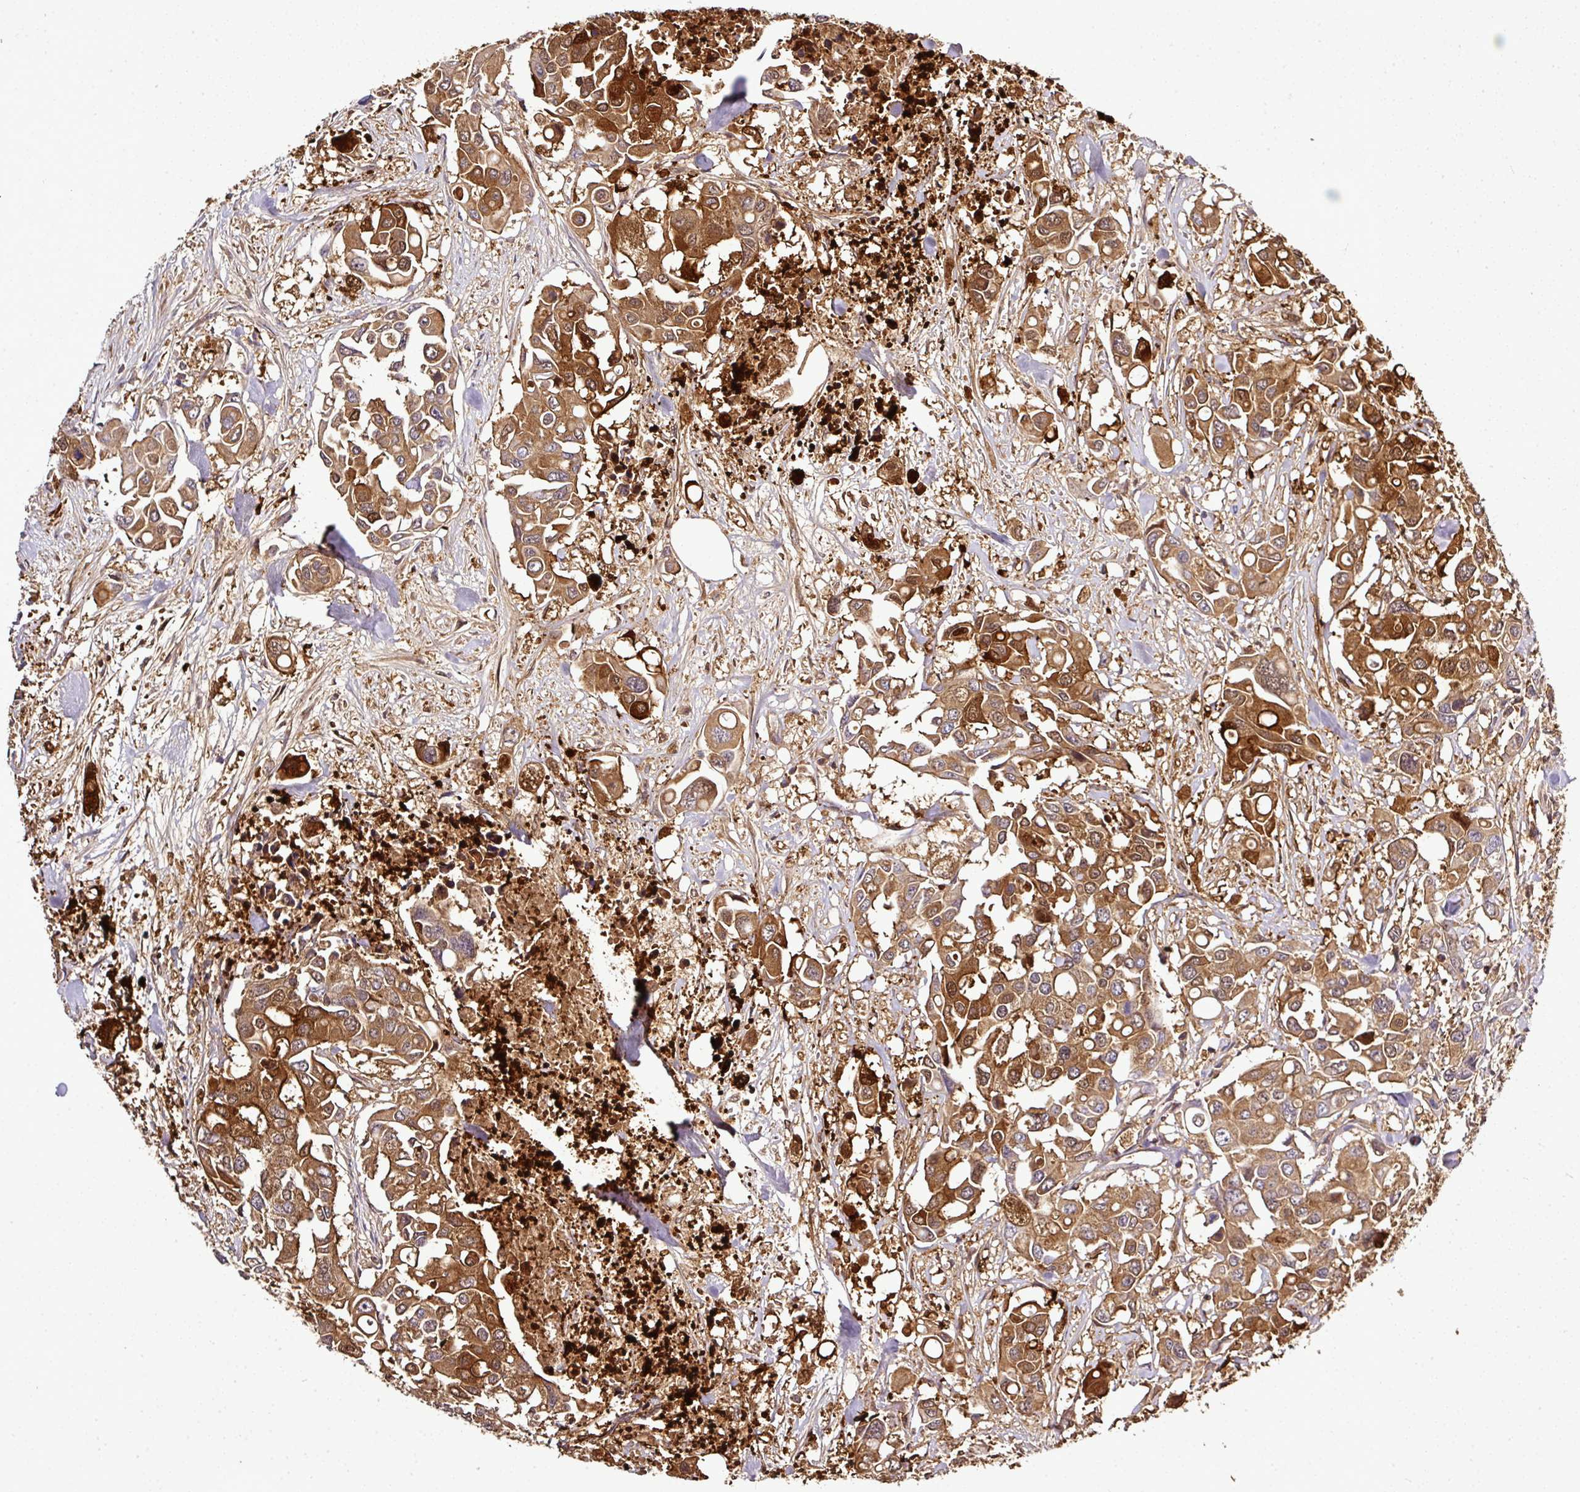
{"staining": {"intensity": "moderate", "quantity": ">75%", "location": "cytoplasmic/membranous"}, "tissue": "colorectal cancer", "cell_type": "Tumor cells", "image_type": "cancer", "snomed": [{"axis": "morphology", "description": "Adenocarcinoma, NOS"}, {"axis": "topography", "description": "Colon"}], "caption": "Adenocarcinoma (colorectal) was stained to show a protein in brown. There is medium levels of moderate cytoplasmic/membranous staining in about >75% of tumor cells. (DAB = brown stain, brightfield microscopy at high magnification).", "gene": "TMEM107", "patient": {"sex": "male", "age": 77}}